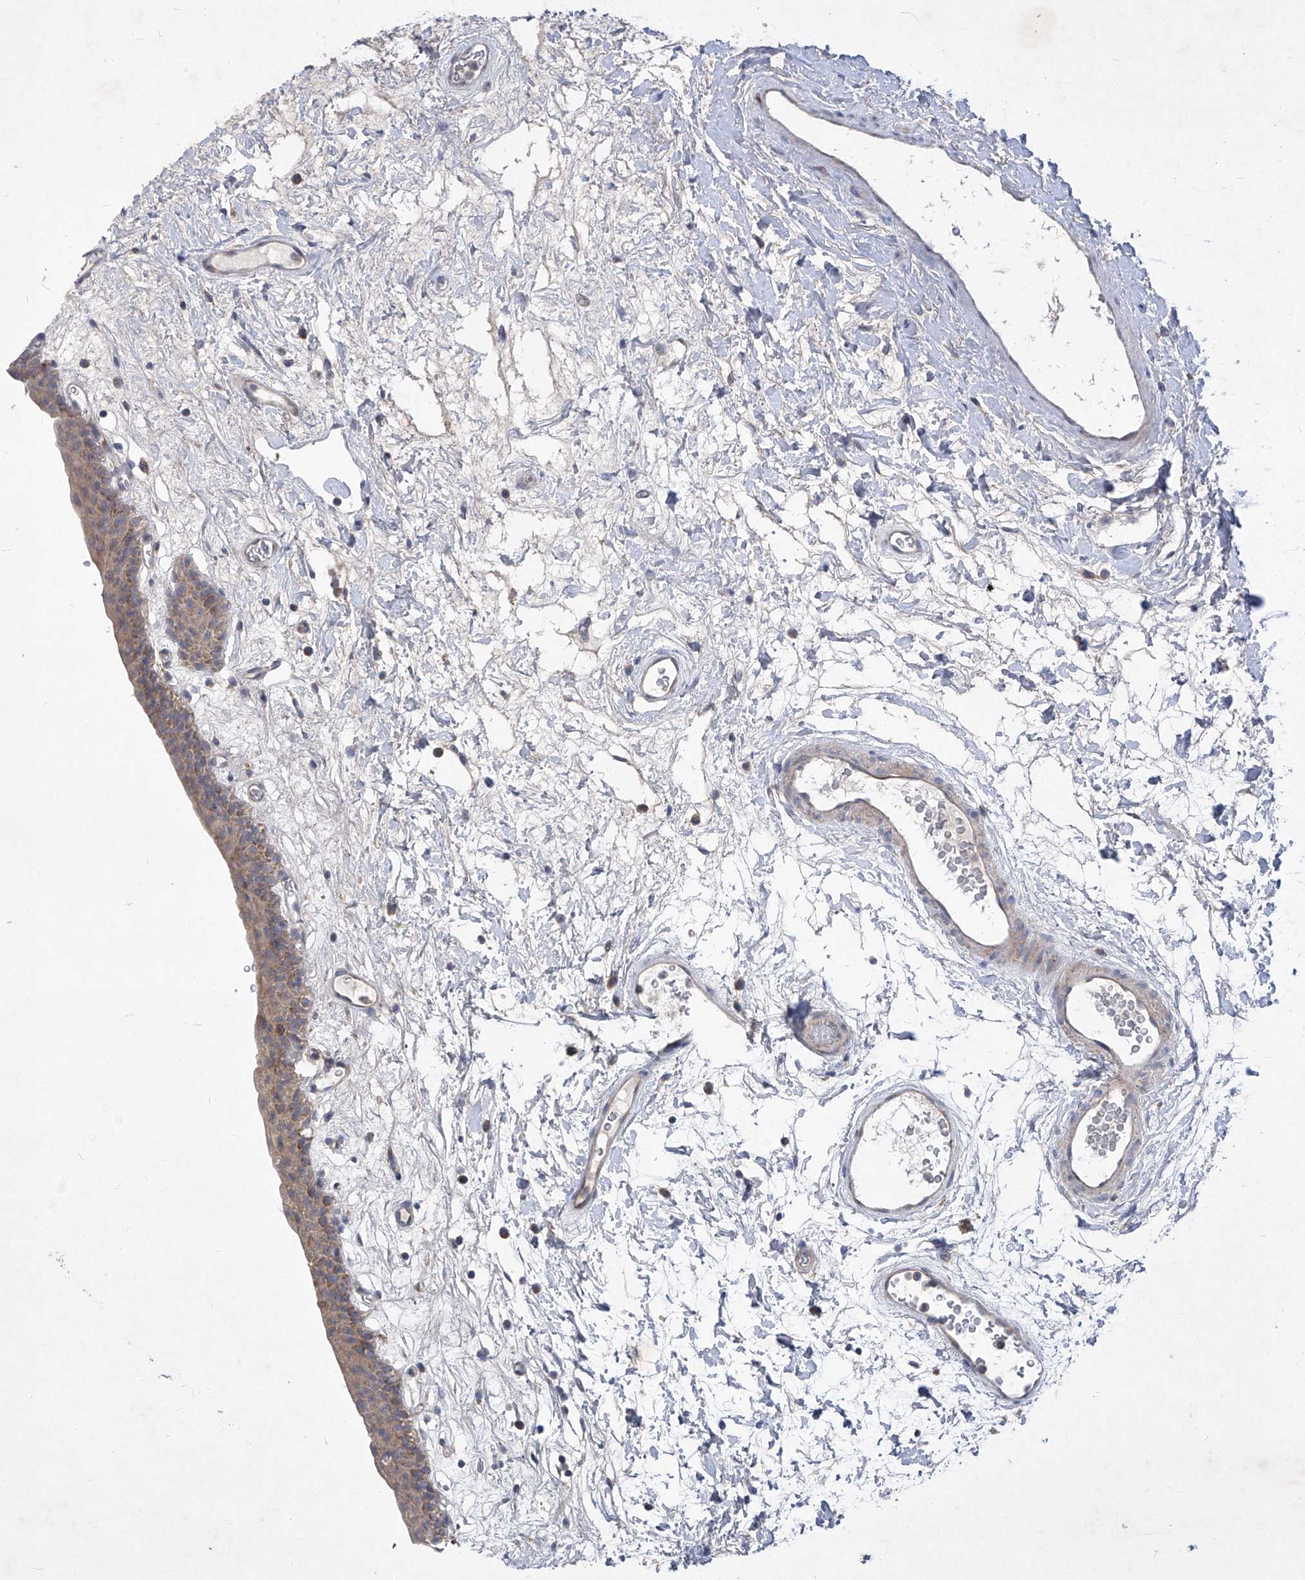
{"staining": {"intensity": "weak", "quantity": ">75%", "location": "cytoplasmic/membranous"}, "tissue": "urinary bladder", "cell_type": "Urothelial cells", "image_type": "normal", "snomed": [{"axis": "morphology", "description": "Normal tissue, NOS"}, {"axis": "topography", "description": "Urinary bladder"}], "caption": "Protein staining by IHC reveals weak cytoplasmic/membranous expression in about >75% of urothelial cells in normal urinary bladder.", "gene": "COQ3", "patient": {"sex": "male", "age": 83}}